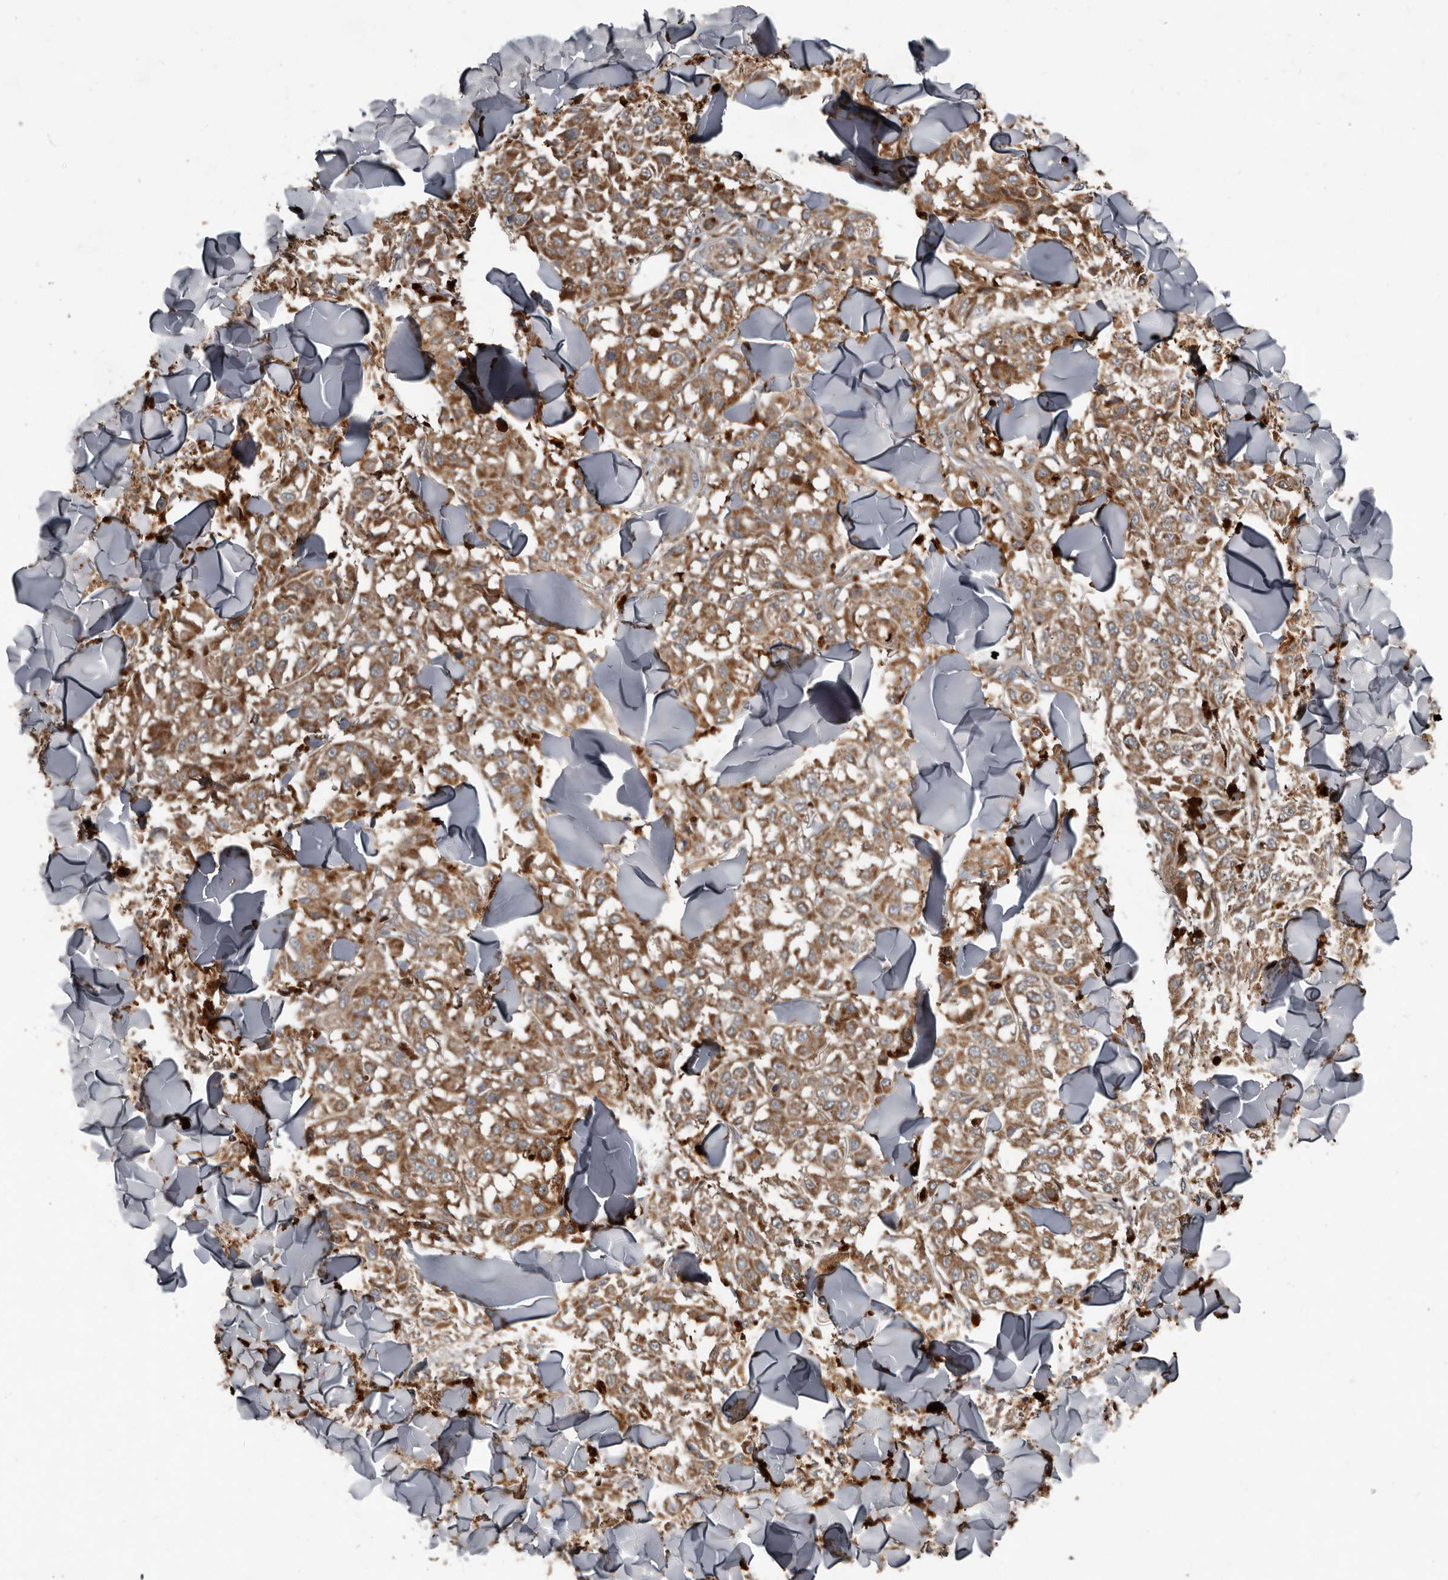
{"staining": {"intensity": "strong", "quantity": ">75%", "location": "cytoplasmic/membranous"}, "tissue": "melanoma", "cell_type": "Tumor cells", "image_type": "cancer", "snomed": [{"axis": "morphology", "description": "Malignant melanoma, NOS"}, {"axis": "topography", "description": "Skin"}], "caption": "An immunohistochemistry micrograph of tumor tissue is shown. Protein staining in brown highlights strong cytoplasmic/membranous positivity in malignant melanoma within tumor cells.", "gene": "FBXO31", "patient": {"sex": "female", "age": 64}}